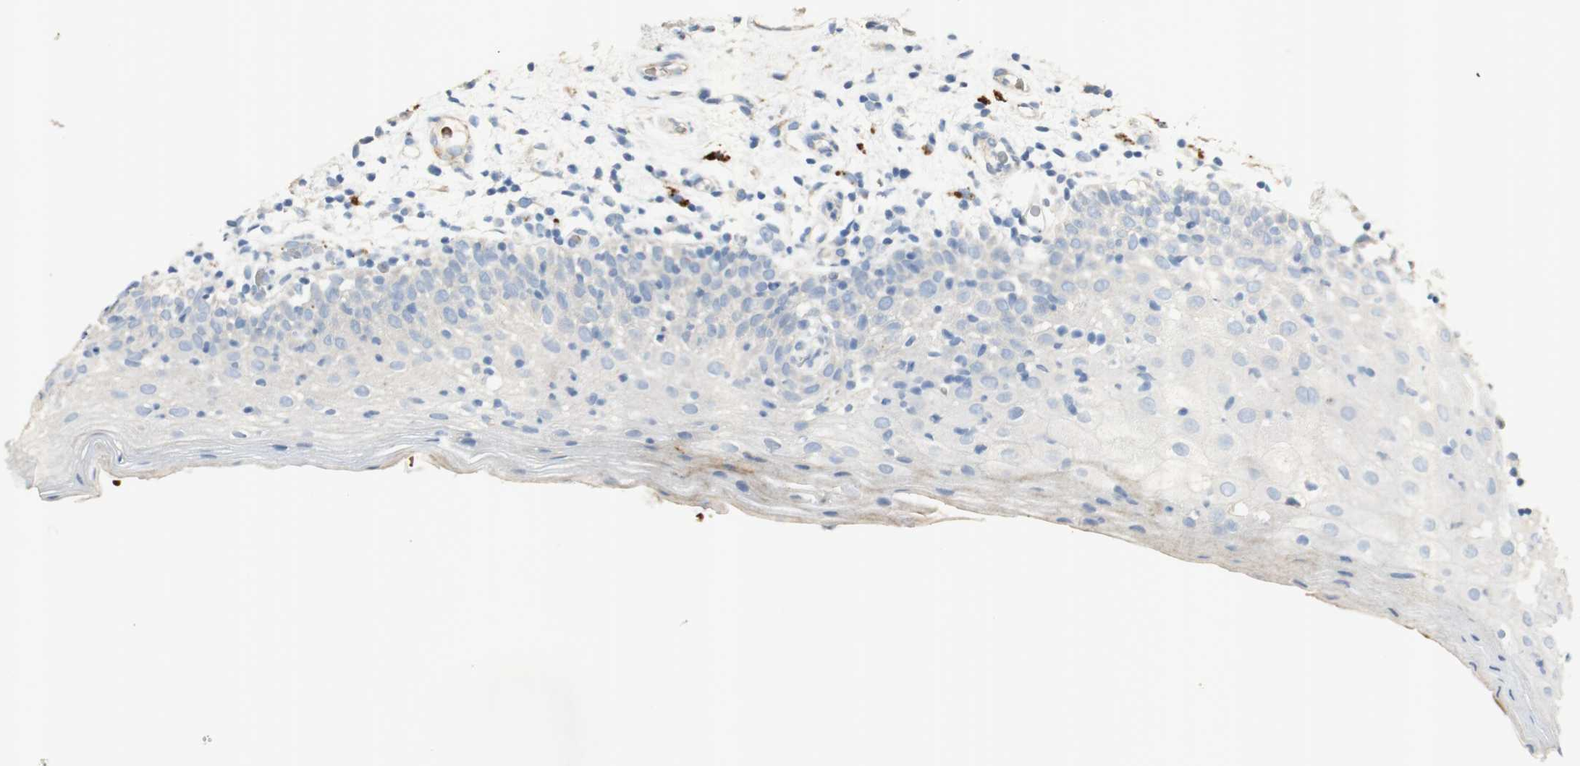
{"staining": {"intensity": "weak", "quantity": "<25%", "location": "cytoplasmic/membranous"}, "tissue": "oral mucosa", "cell_type": "Squamous epithelial cells", "image_type": "normal", "snomed": [{"axis": "morphology", "description": "Normal tissue, NOS"}, {"axis": "morphology", "description": "Squamous cell carcinoma, NOS"}, {"axis": "topography", "description": "Skeletal muscle"}, {"axis": "topography", "description": "Oral tissue"}], "caption": "Human oral mucosa stained for a protein using IHC shows no staining in squamous epithelial cells.", "gene": "GAN", "patient": {"sex": "male", "age": 71}}